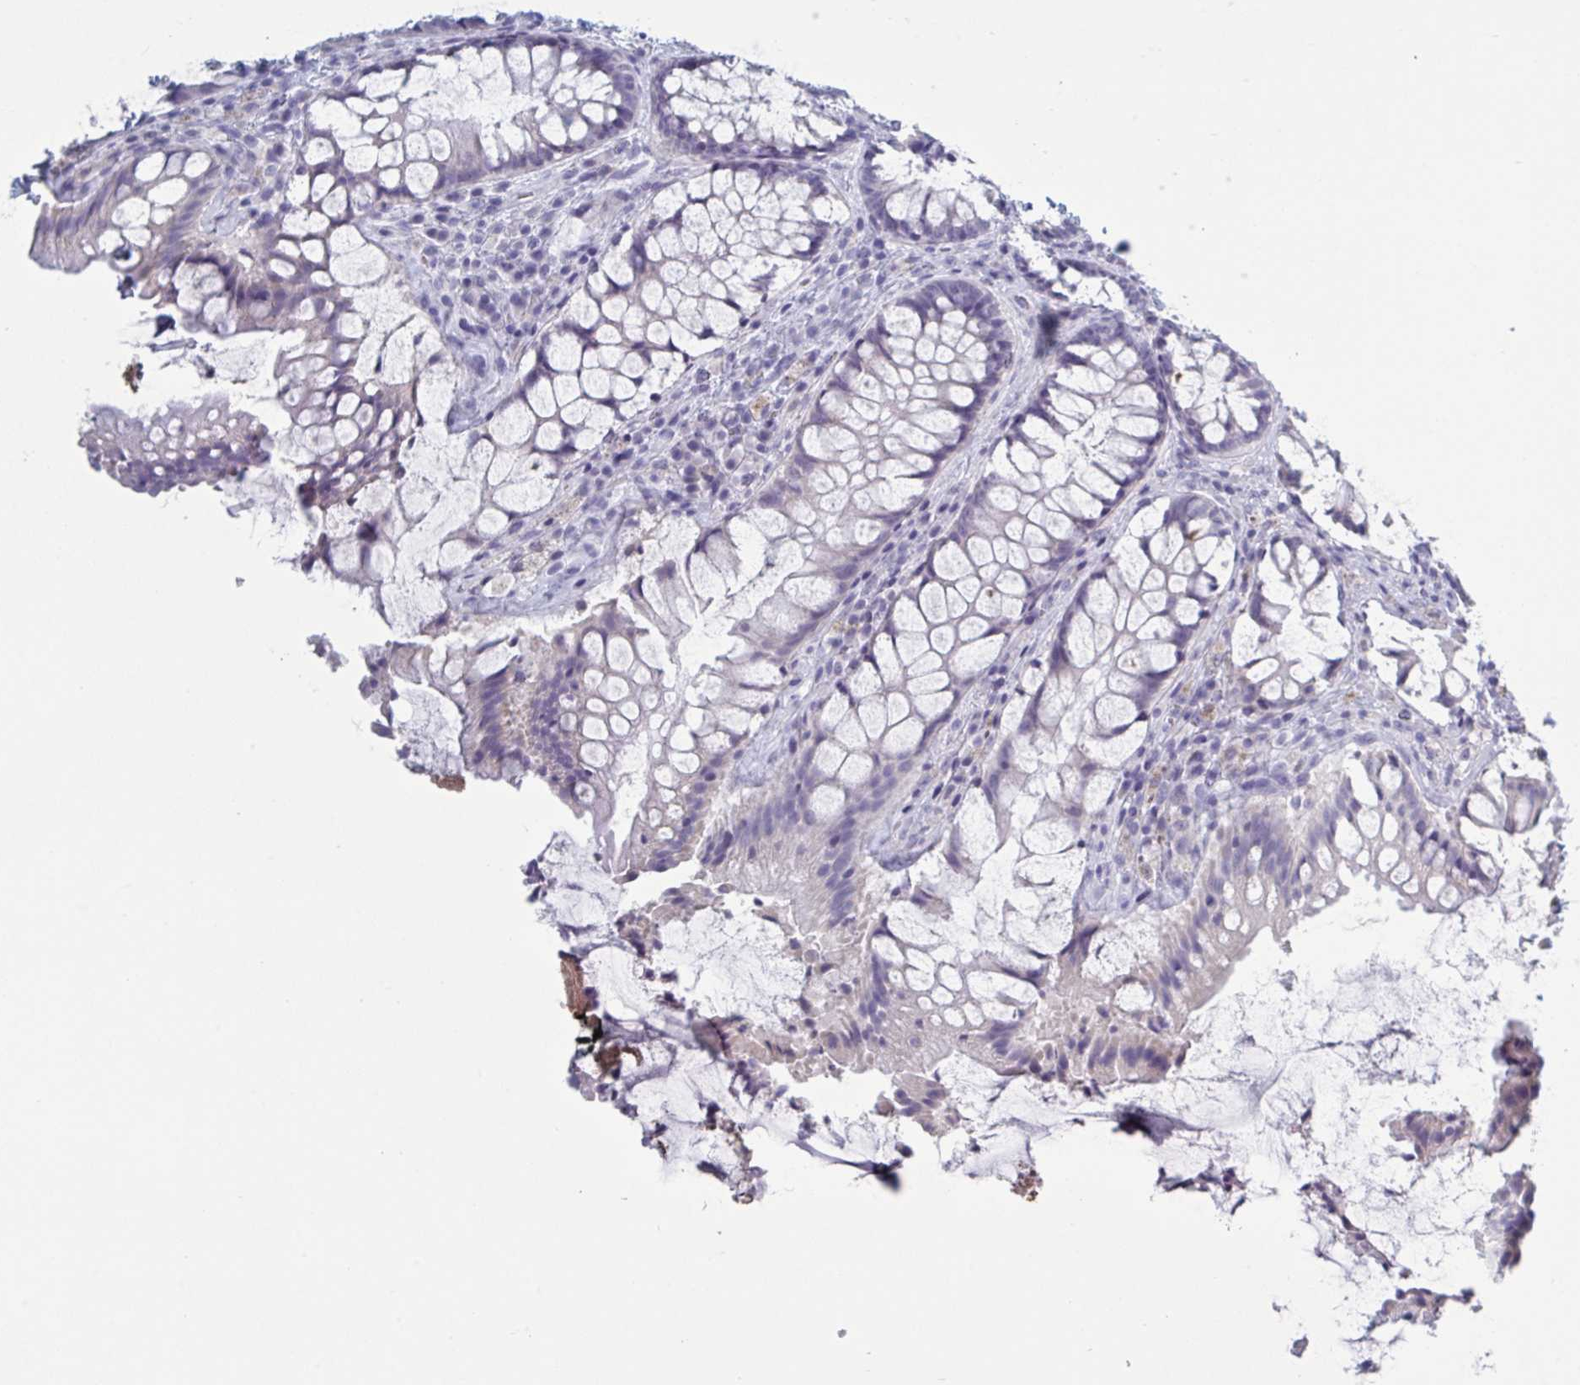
{"staining": {"intensity": "negative", "quantity": "none", "location": "none"}, "tissue": "rectum", "cell_type": "Glandular cells", "image_type": "normal", "snomed": [{"axis": "morphology", "description": "Normal tissue, NOS"}, {"axis": "topography", "description": "Rectum"}], "caption": "DAB immunohistochemical staining of unremarkable rectum shows no significant positivity in glandular cells. The staining was performed using DAB to visualize the protein expression in brown, while the nuclei were stained in blue with hematoxylin (Magnification: 20x).", "gene": "NDUFC2", "patient": {"sex": "female", "age": 58}}